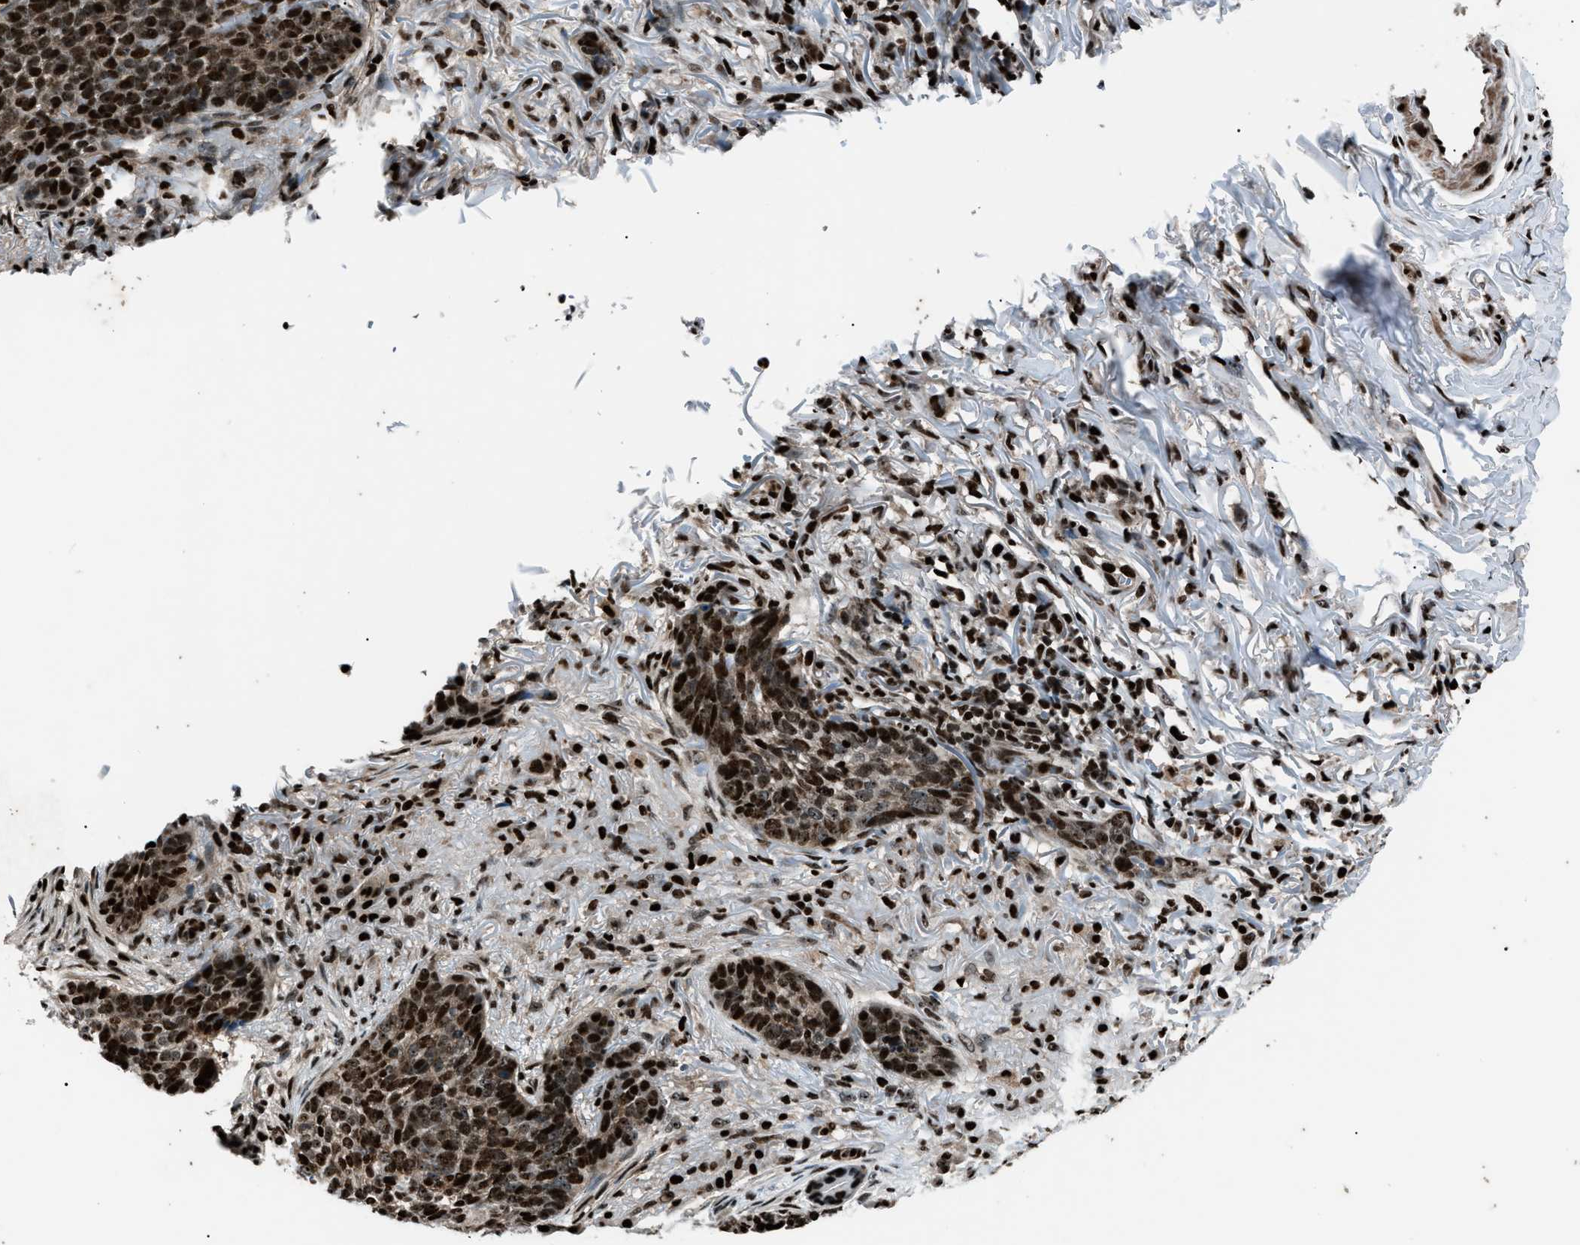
{"staining": {"intensity": "strong", "quantity": ">75%", "location": "nuclear"}, "tissue": "skin cancer", "cell_type": "Tumor cells", "image_type": "cancer", "snomed": [{"axis": "morphology", "description": "Basal cell carcinoma"}, {"axis": "topography", "description": "Skin"}], "caption": "Human basal cell carcinoma (skin) stained for a protein (brown) shows strong nuclear positive staining in about >75% of tumor cells.", "gene": "PRKX", "patient": {"sex": "male", "age": 85}}